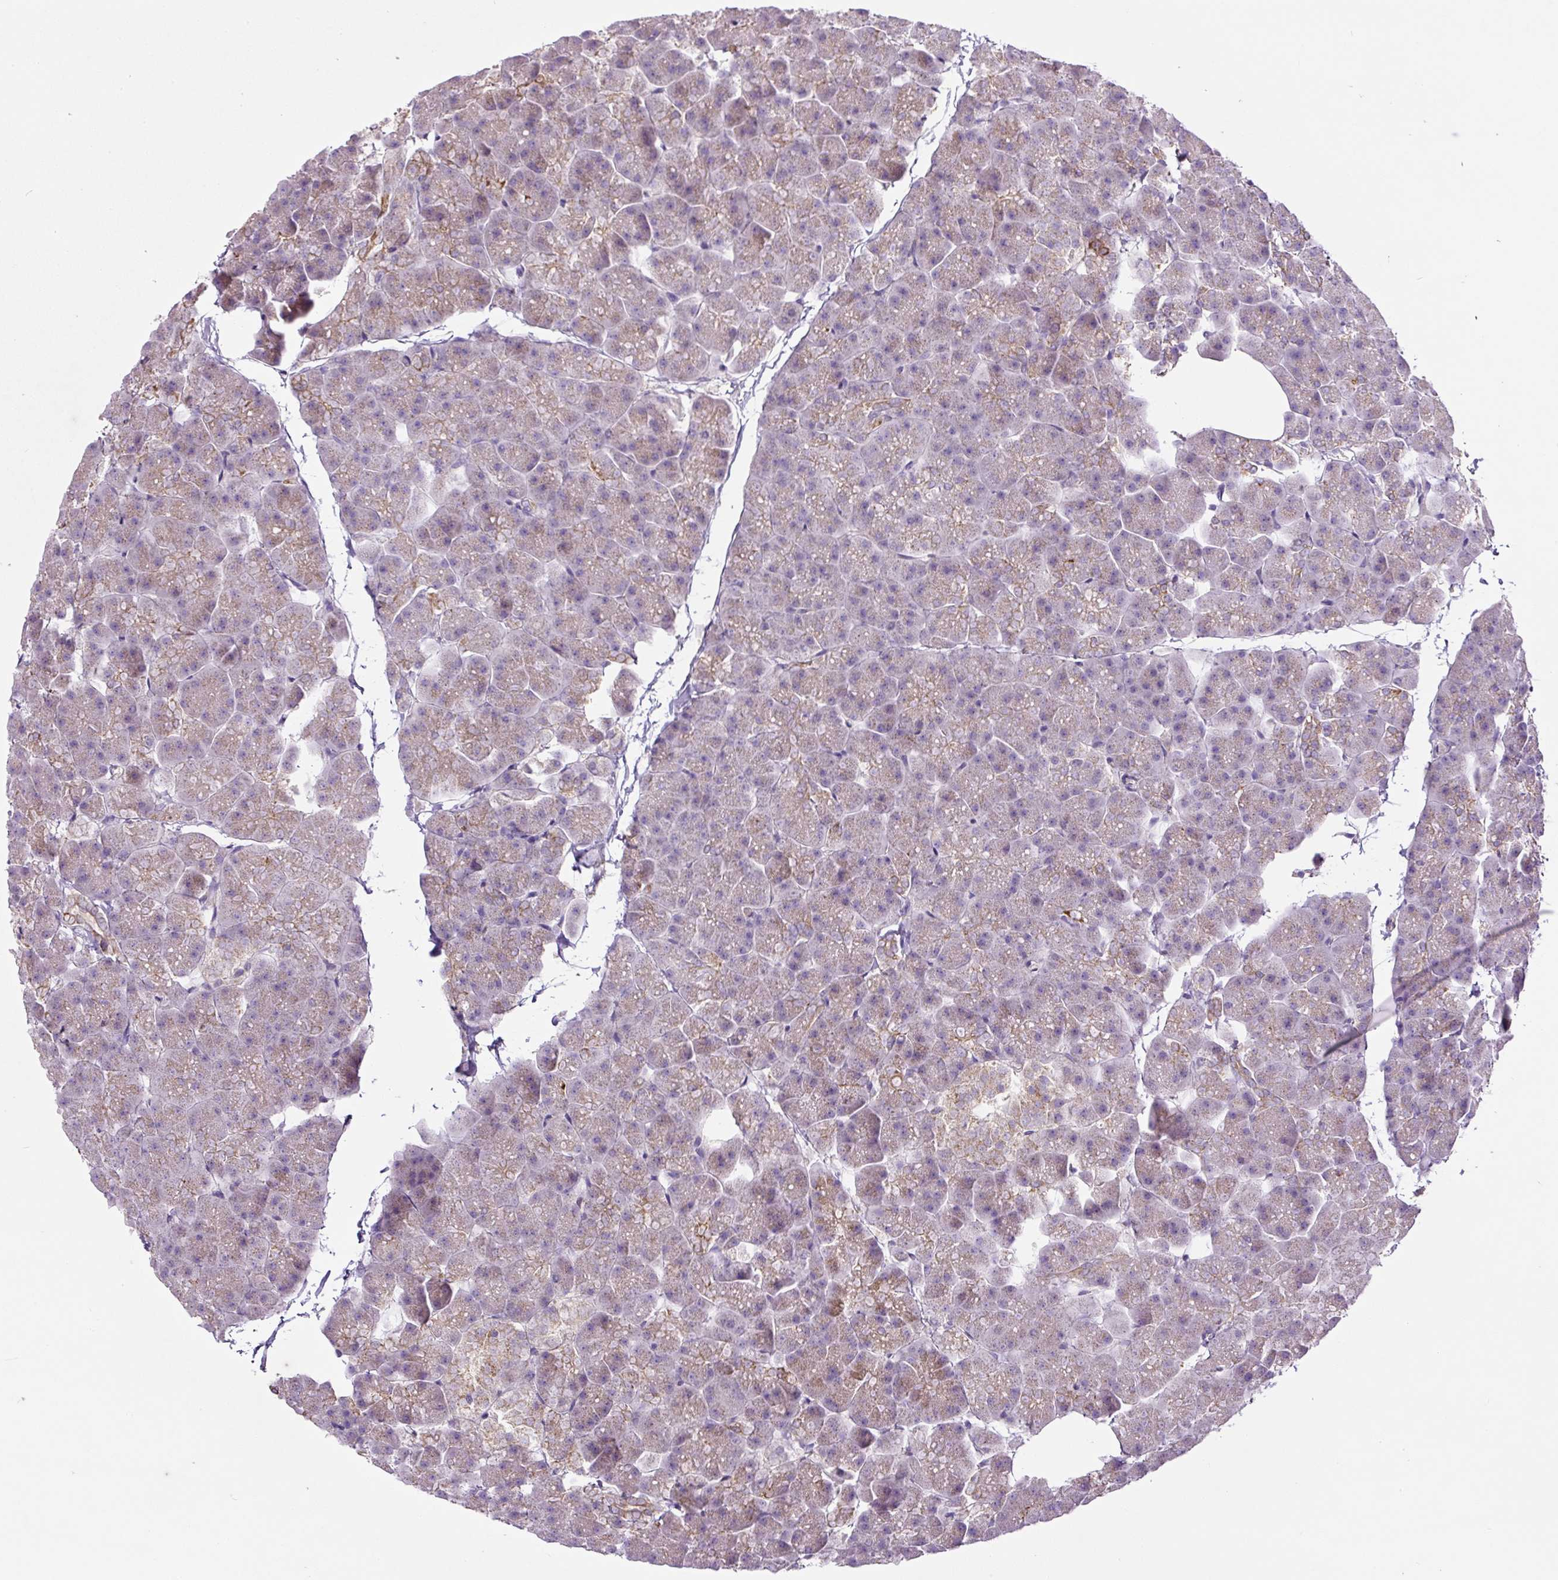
{"staining": {"intensity": "strong", "quantity": "<25%", "location": "cytoplasmic/membranous"}, "tissue": "pancreas", "cell_type": "Exocrine glandular cells", "image_type": "normal", "snomed": [{"axis": "morphology", "description": "Normal tissue, NOS"}, {"axis": "topography", "description": "Pancreas"}], "caption": "A high-resolution histopathology image shows immunohistochemistry staining of benign pancreas, which exhibits strong cytoplasmic/membranous expression in about <25% of exocrine glandular cells.", "gene": "HPS4", "patient": {"sex": "male", "age": 35}}